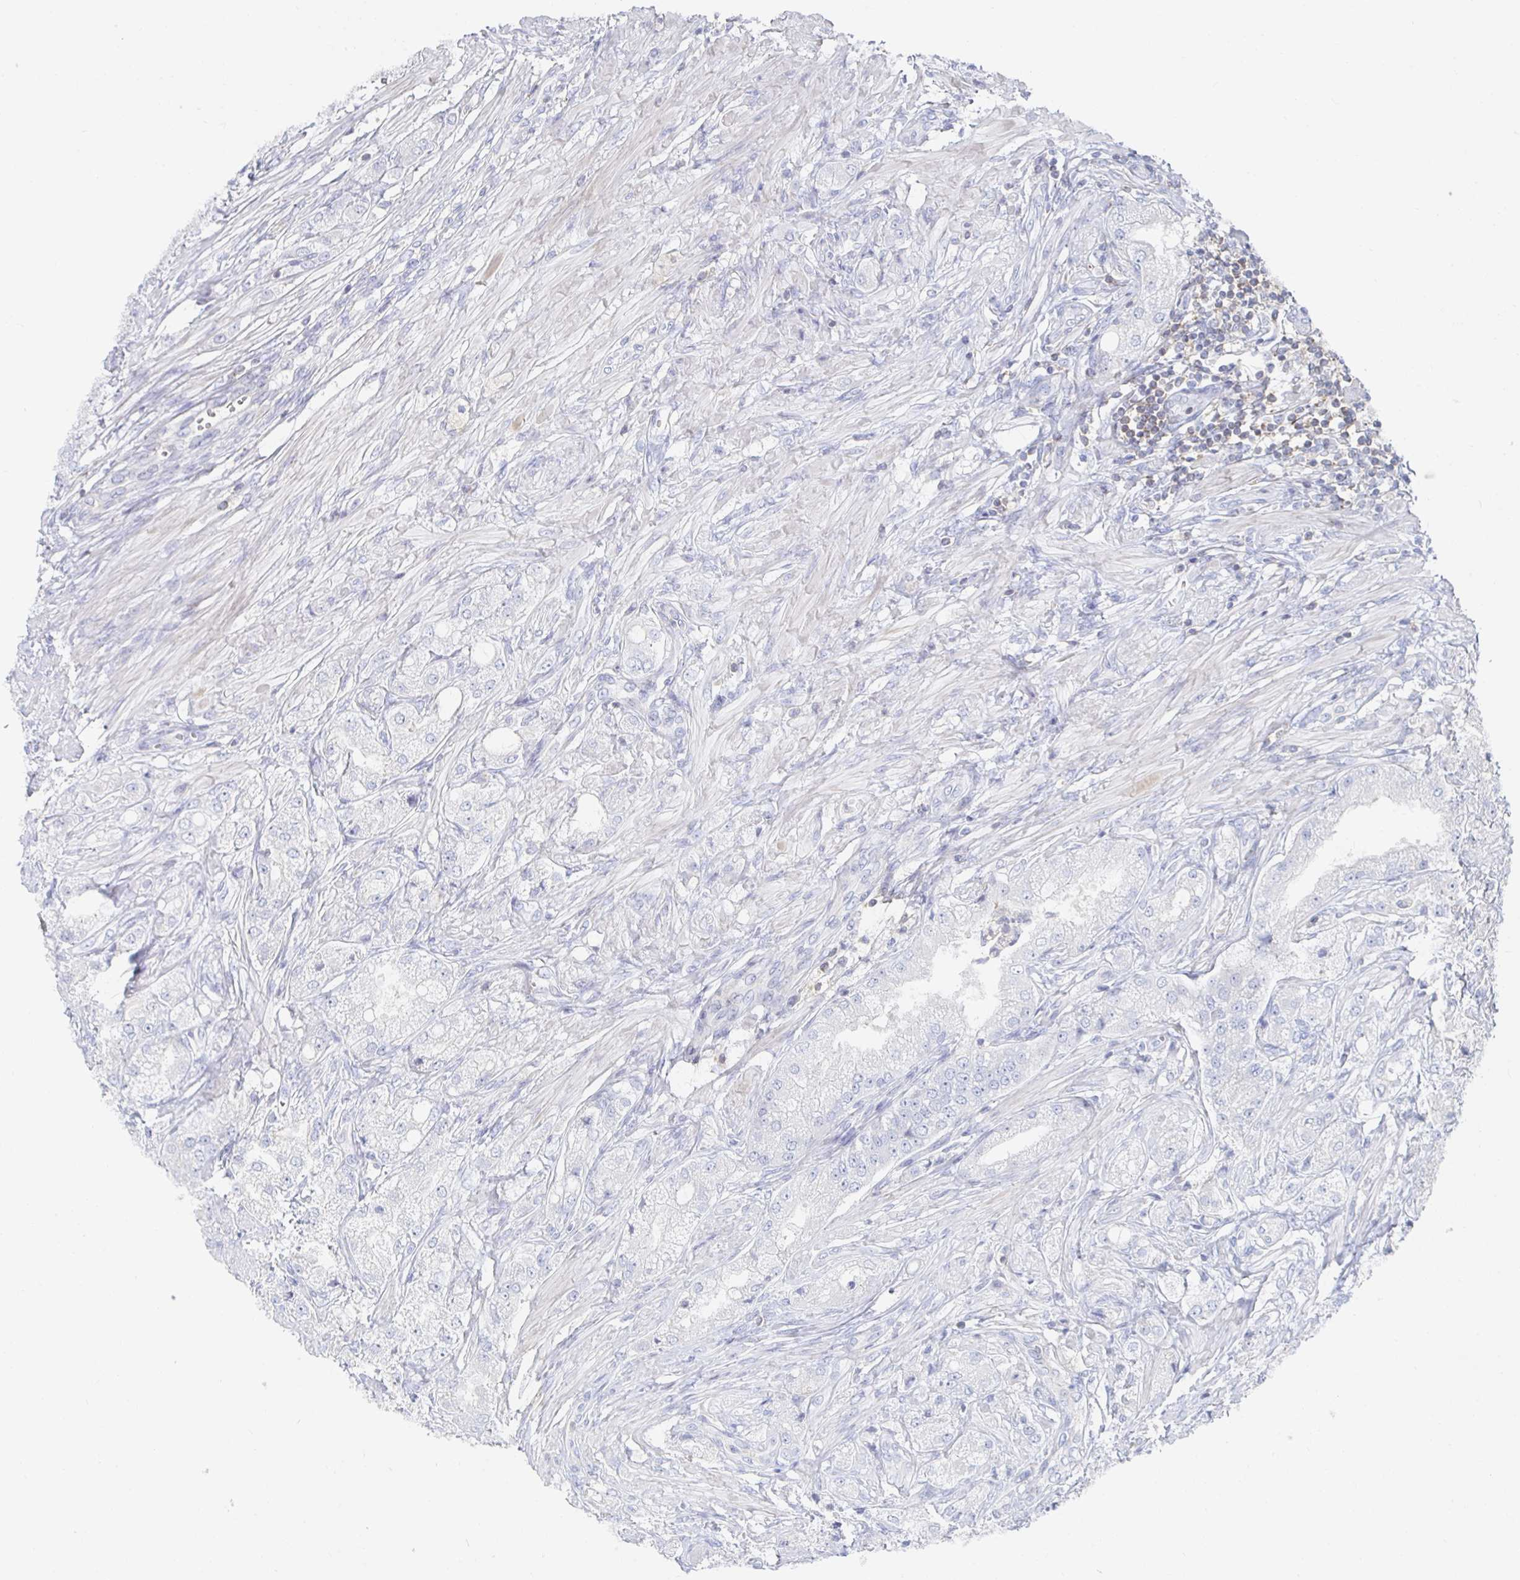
{"staining": {"intensity": "negative", "quantity": "none", "location": "none"}, "tissue": "prostate cancer", "cell_type": "Tumor cells", "image_type": "cancer", "snomed": [{"axis": "morphology", "description": "Adenocarcinoma, High grade"}, {"axis": "topography", "description": "Prostate"}], "caption": "The micrograph displays no staining of tumor cells in prostate cancer. Nuclei are stained in blue.", "gene": "PIK3CD", "patient": {"sex": "male", "age": 61}}